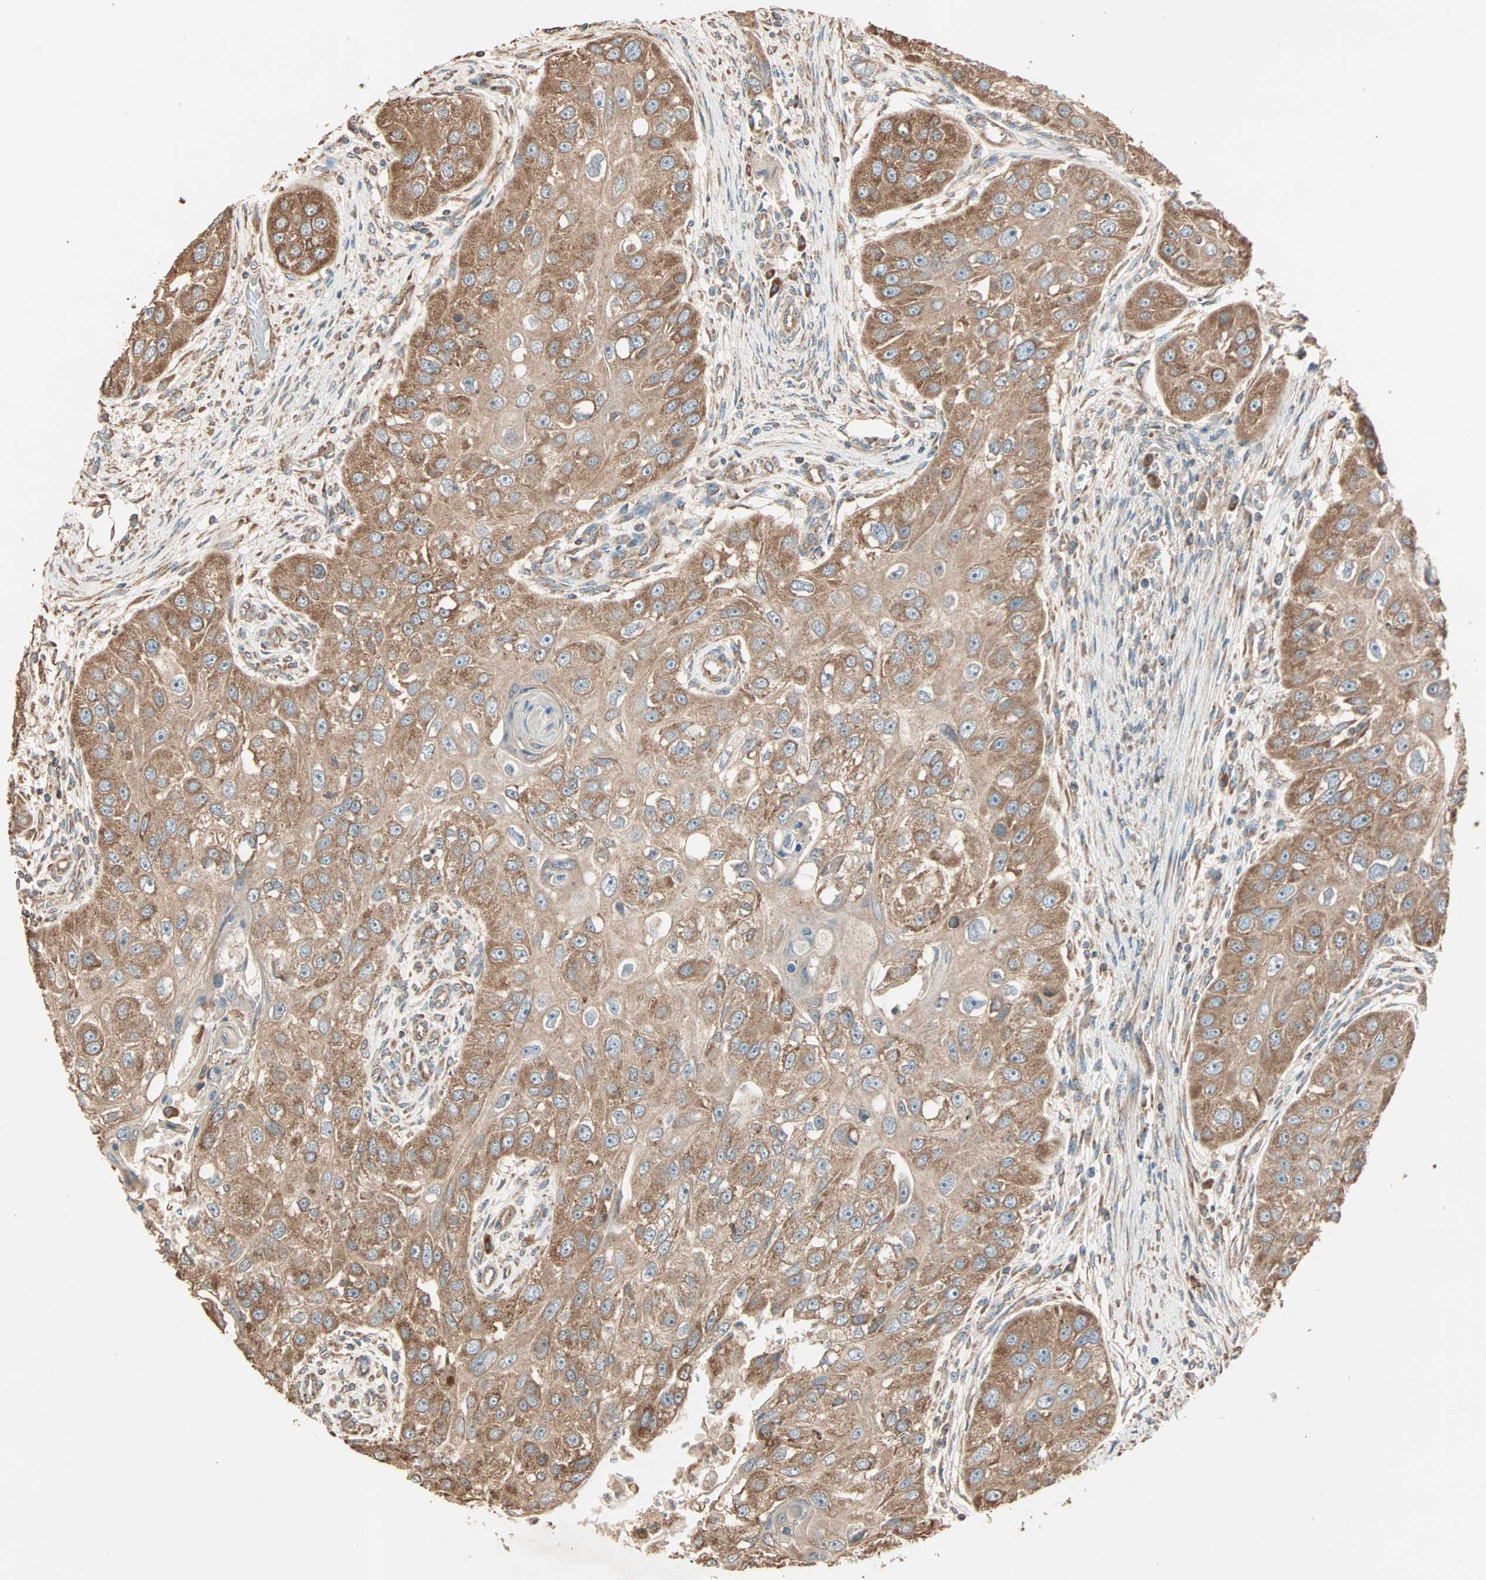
{"staining": {"intensity": "moderate", "quantity": ">75%", "location": "cytoplasmic/membranous"}, "tissue": "head and neck cancer", "cell_type": "Tumor cells", "image_type": "cancer", "snomed": [{"axis": "morphology", "description": "Normal tissue, NOS"}, {"axis": "morphology", "description": "Squamous cell carcinoma, NOS"}, {"axis": "topography", "description": "Skeletal muscle"}, {"axis": "topography", "description": "Head-Neck"}], "caption": "IHC image of neoplastic tissue: head and neck squamous cell carcinoma stained using immunohistochemistry reveals medium levels of moderate protein expression localized specifically in the cytoplasmic/membranous of tumor cells, appearing as a cytoplasmic/membranous brown color.", "gene": "EIF4G2", "patient": {"sex": "male", "age": 51}}